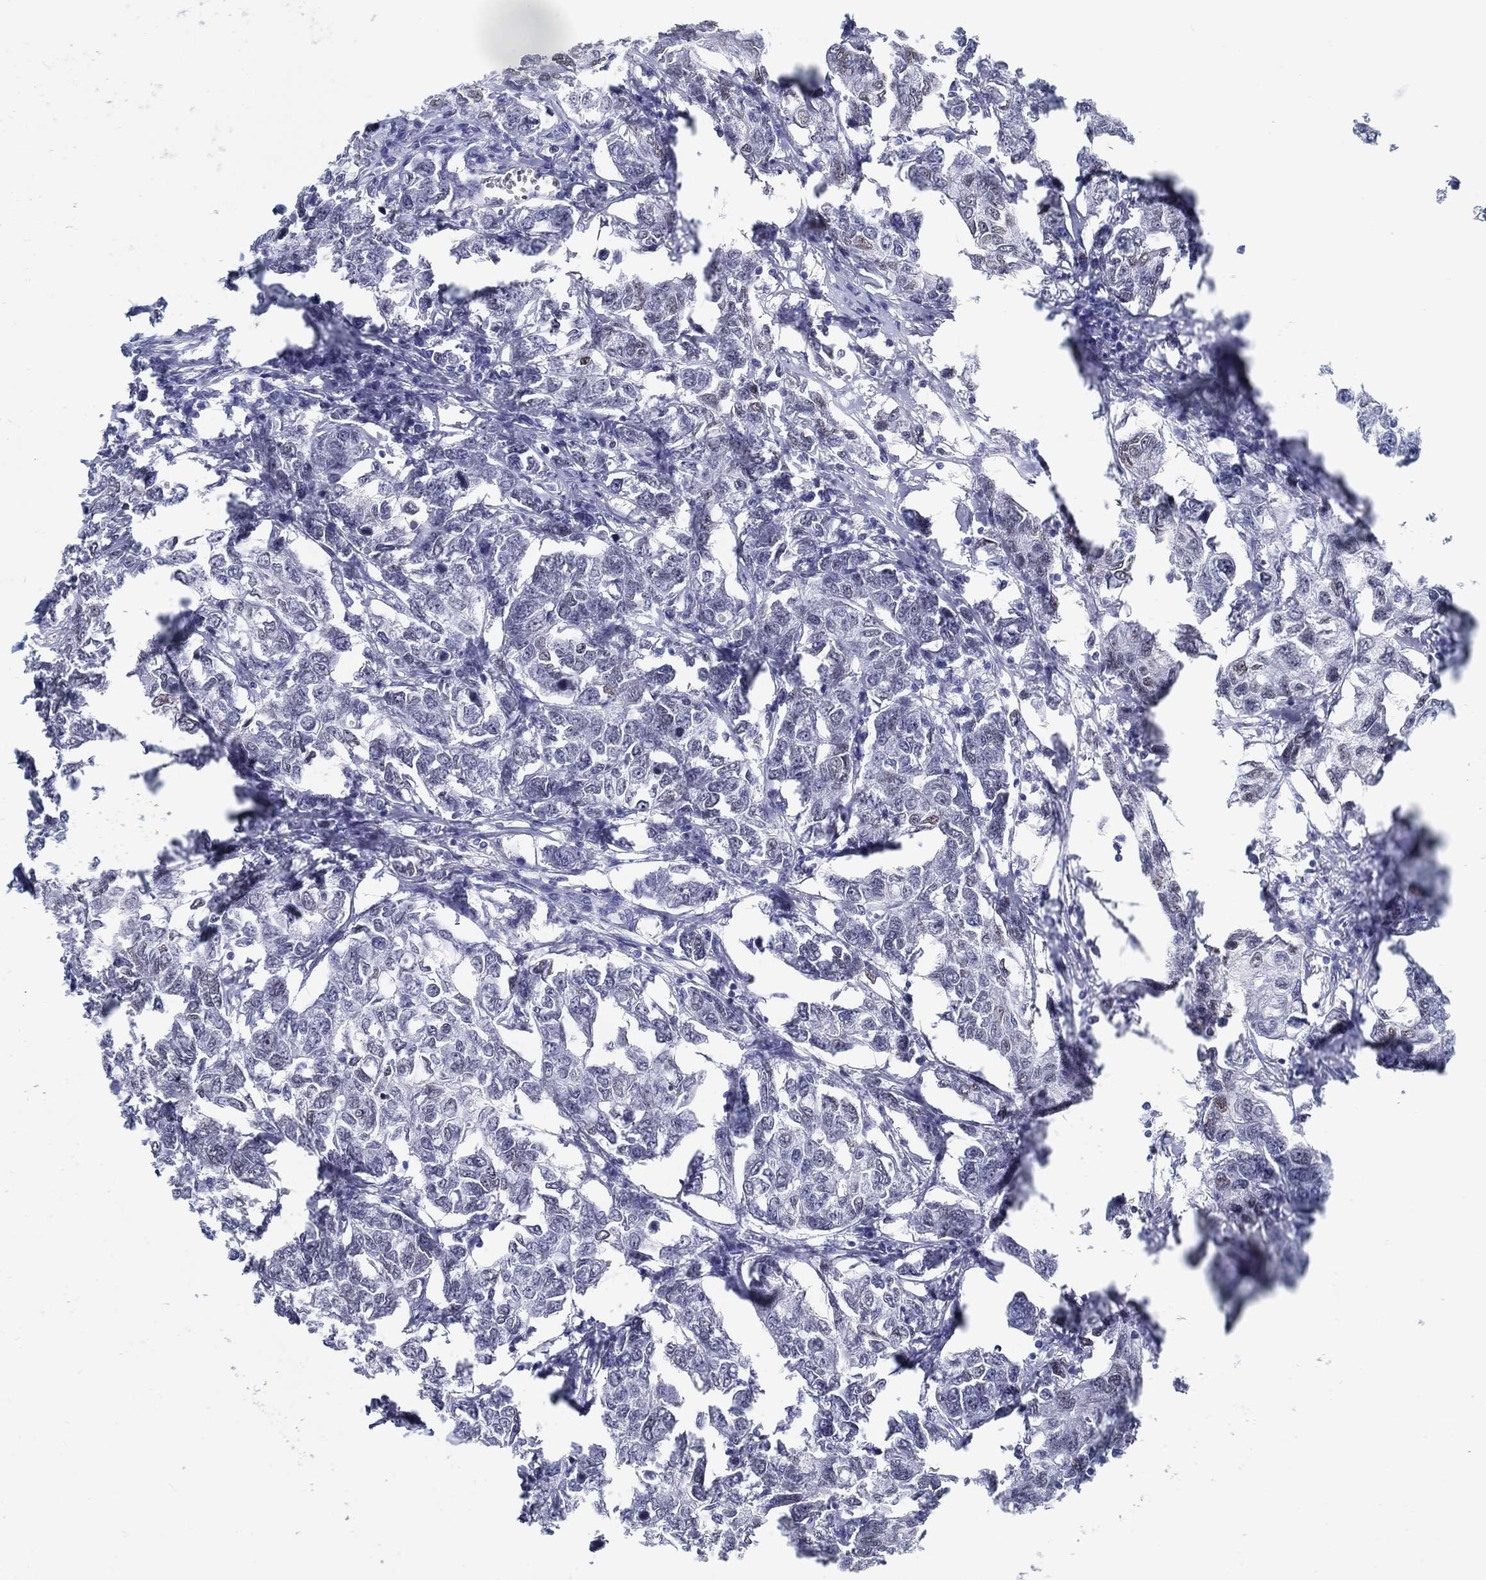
{"staining": {"intensity": "moderate", "quantity": "<25%", "location": "nuclear"}, "tissue": "breast cancer", "cell_type": "Tumor cells", "image_type": "cancer", "snomed": [{"axis": "morphology", "description": "Duct carcinoma"}, {"axis": "topography", "description": "Breast"}], "caption": "Immunohistochemical staining of human intraductal carcinoma (breast) demonstrates moderate nuclear protein staining in about <25% of tumor cells.", "gene": "USP29", "patient": {"sex": "female", "age": 88}}